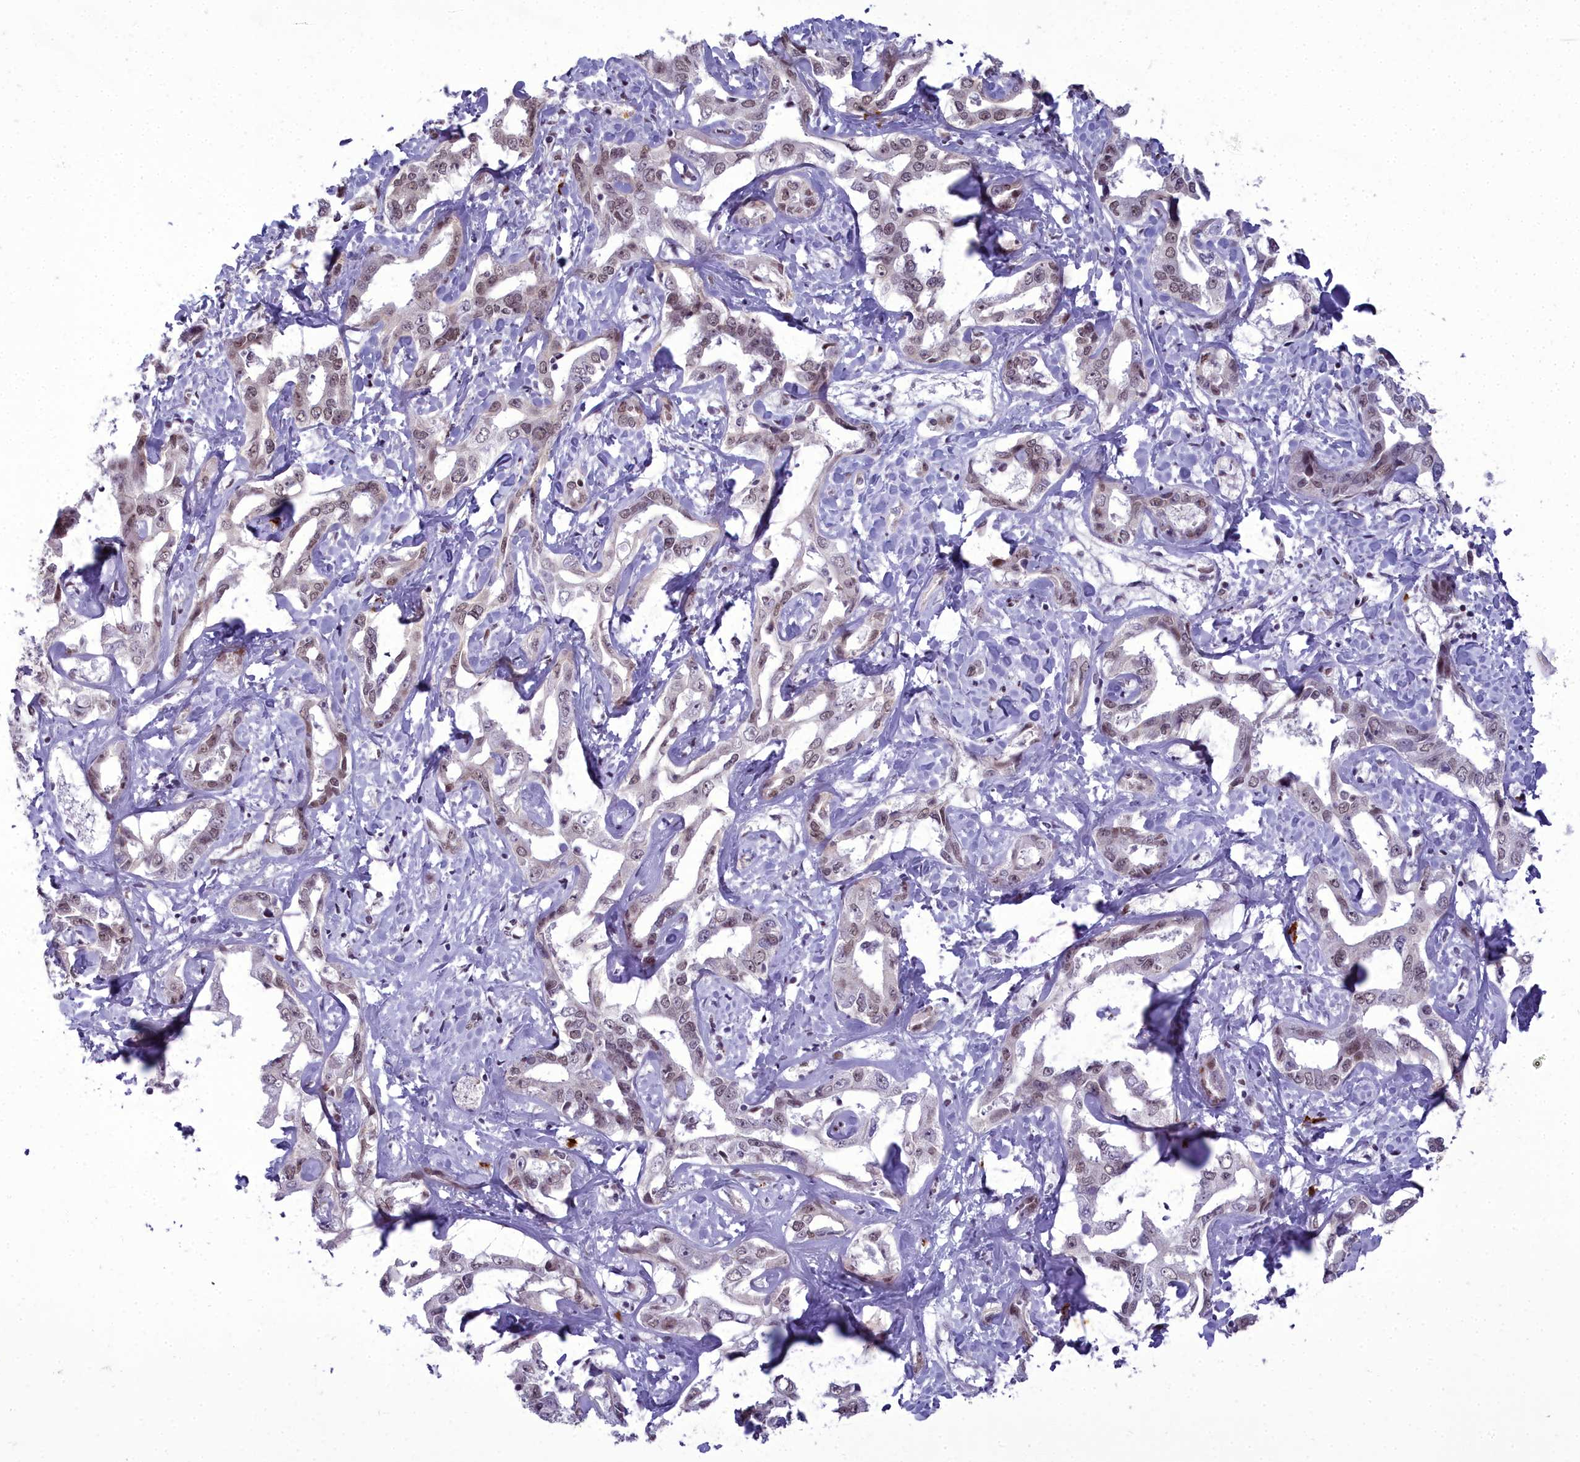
{"staining": {"intensity": "weak", "quantity": ">75%", "location": "nuclear"}, "tissue": "liver cancer", "cell_type": "Tumor cells", "image_type": "cancer", "snomed": [{"axis": "morphology", "description": "Cholangiocarcinoma"}, {"axis": "topography", "description": "Liver"}], "caption": "Liver cancer stained for a protein (brown) exhibits weak nuclear positive expression in about >75% of tumor cells.", "gene": "CEACAM19", "patient": {"sex": "male", "age": 59}}